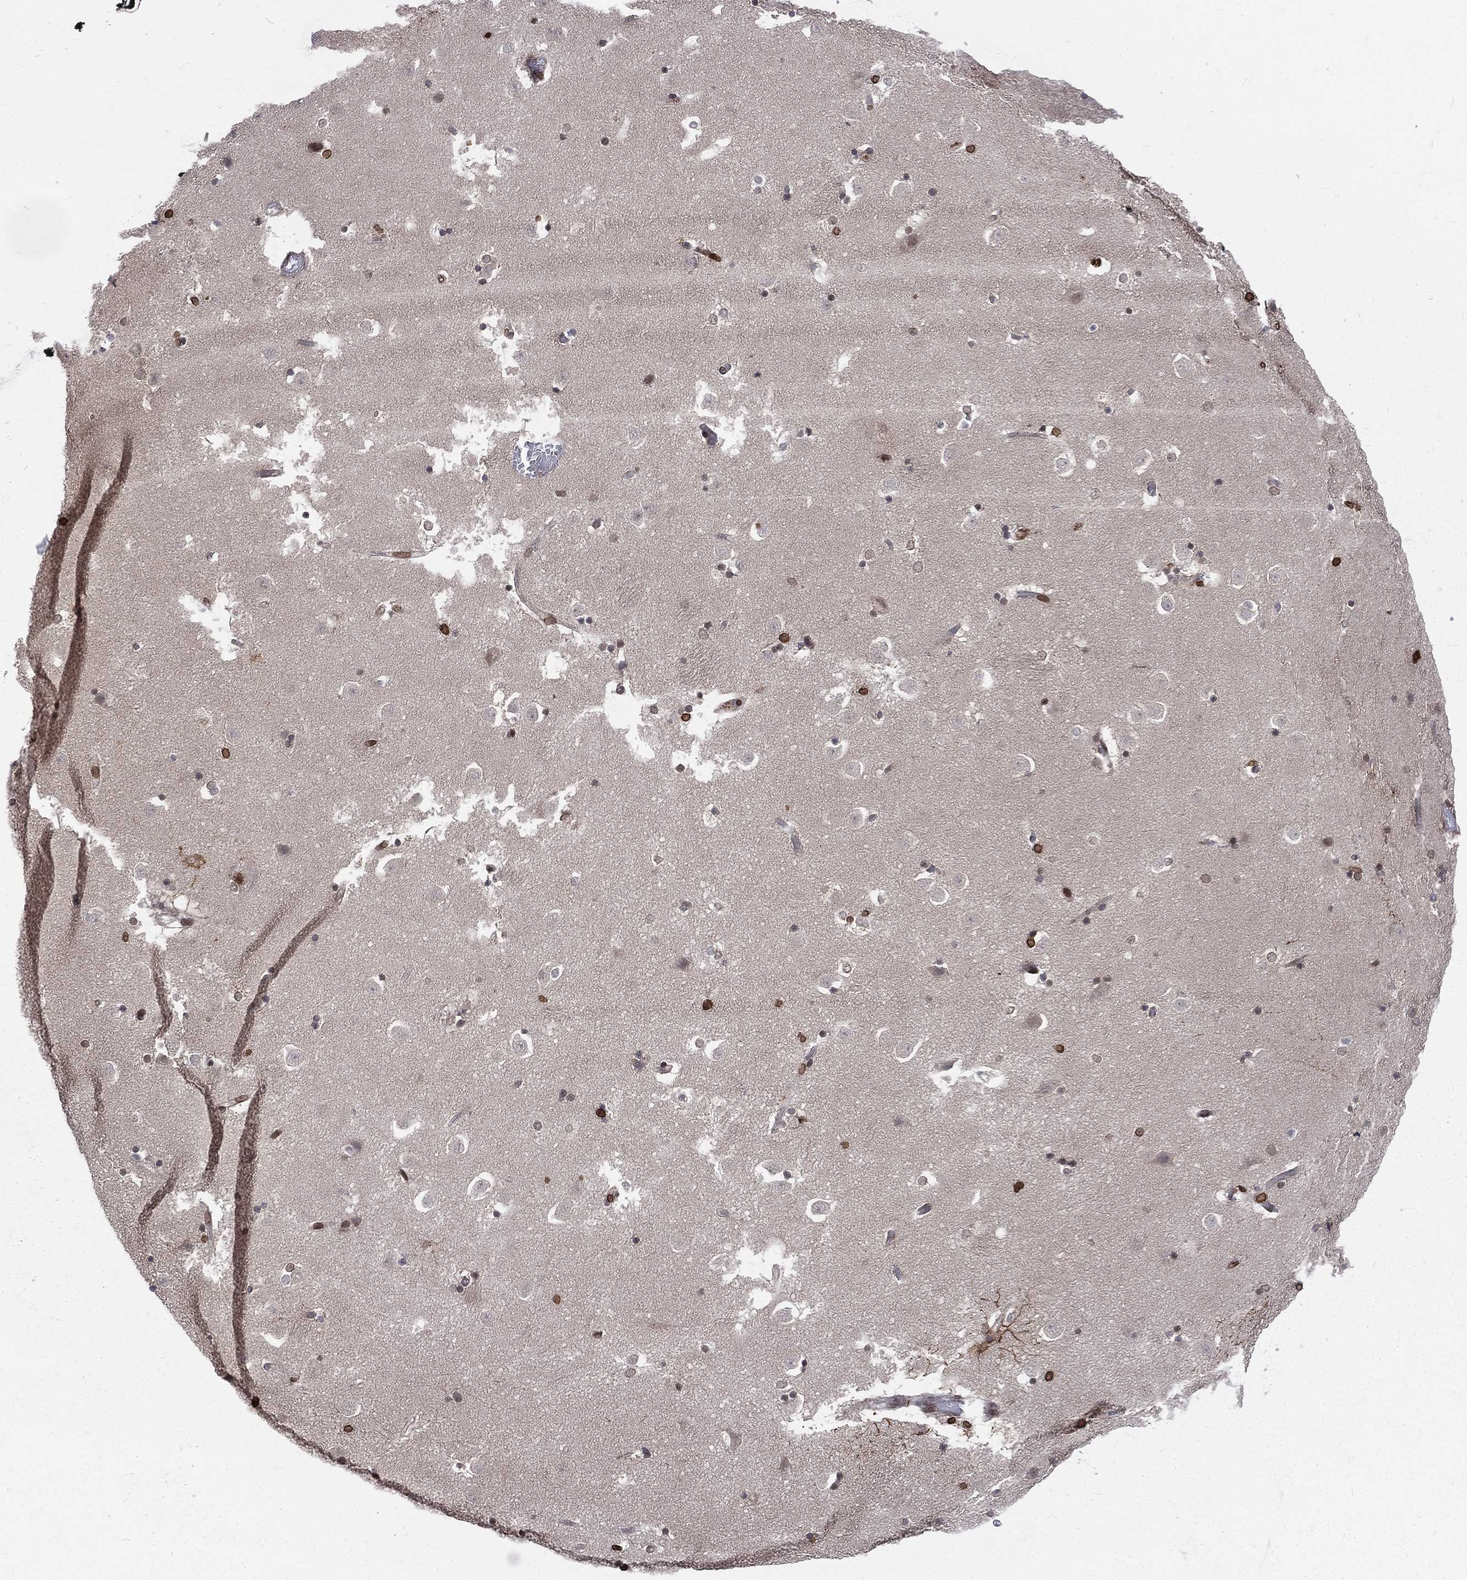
{"staining": {"intensity": "strong", "quantity": "<25%", "location": "nuclear"}, "tissue": "caudate", "cell_type": "Glial cells", "image_type": "normal", "snomed": [{"axis": "morphology", "description": "Normal tissue, NOS"}, {"axis": "topography", "description": "Lateral ventricle wall"}], "caption": "This is a photomicrograph of immunohistochemistry (IHC) staining of benign caudate, which shows strong expression in the nuclear of glial cells.", "gene": "LBR", "patient": {"sex": "male", "age": 51}}